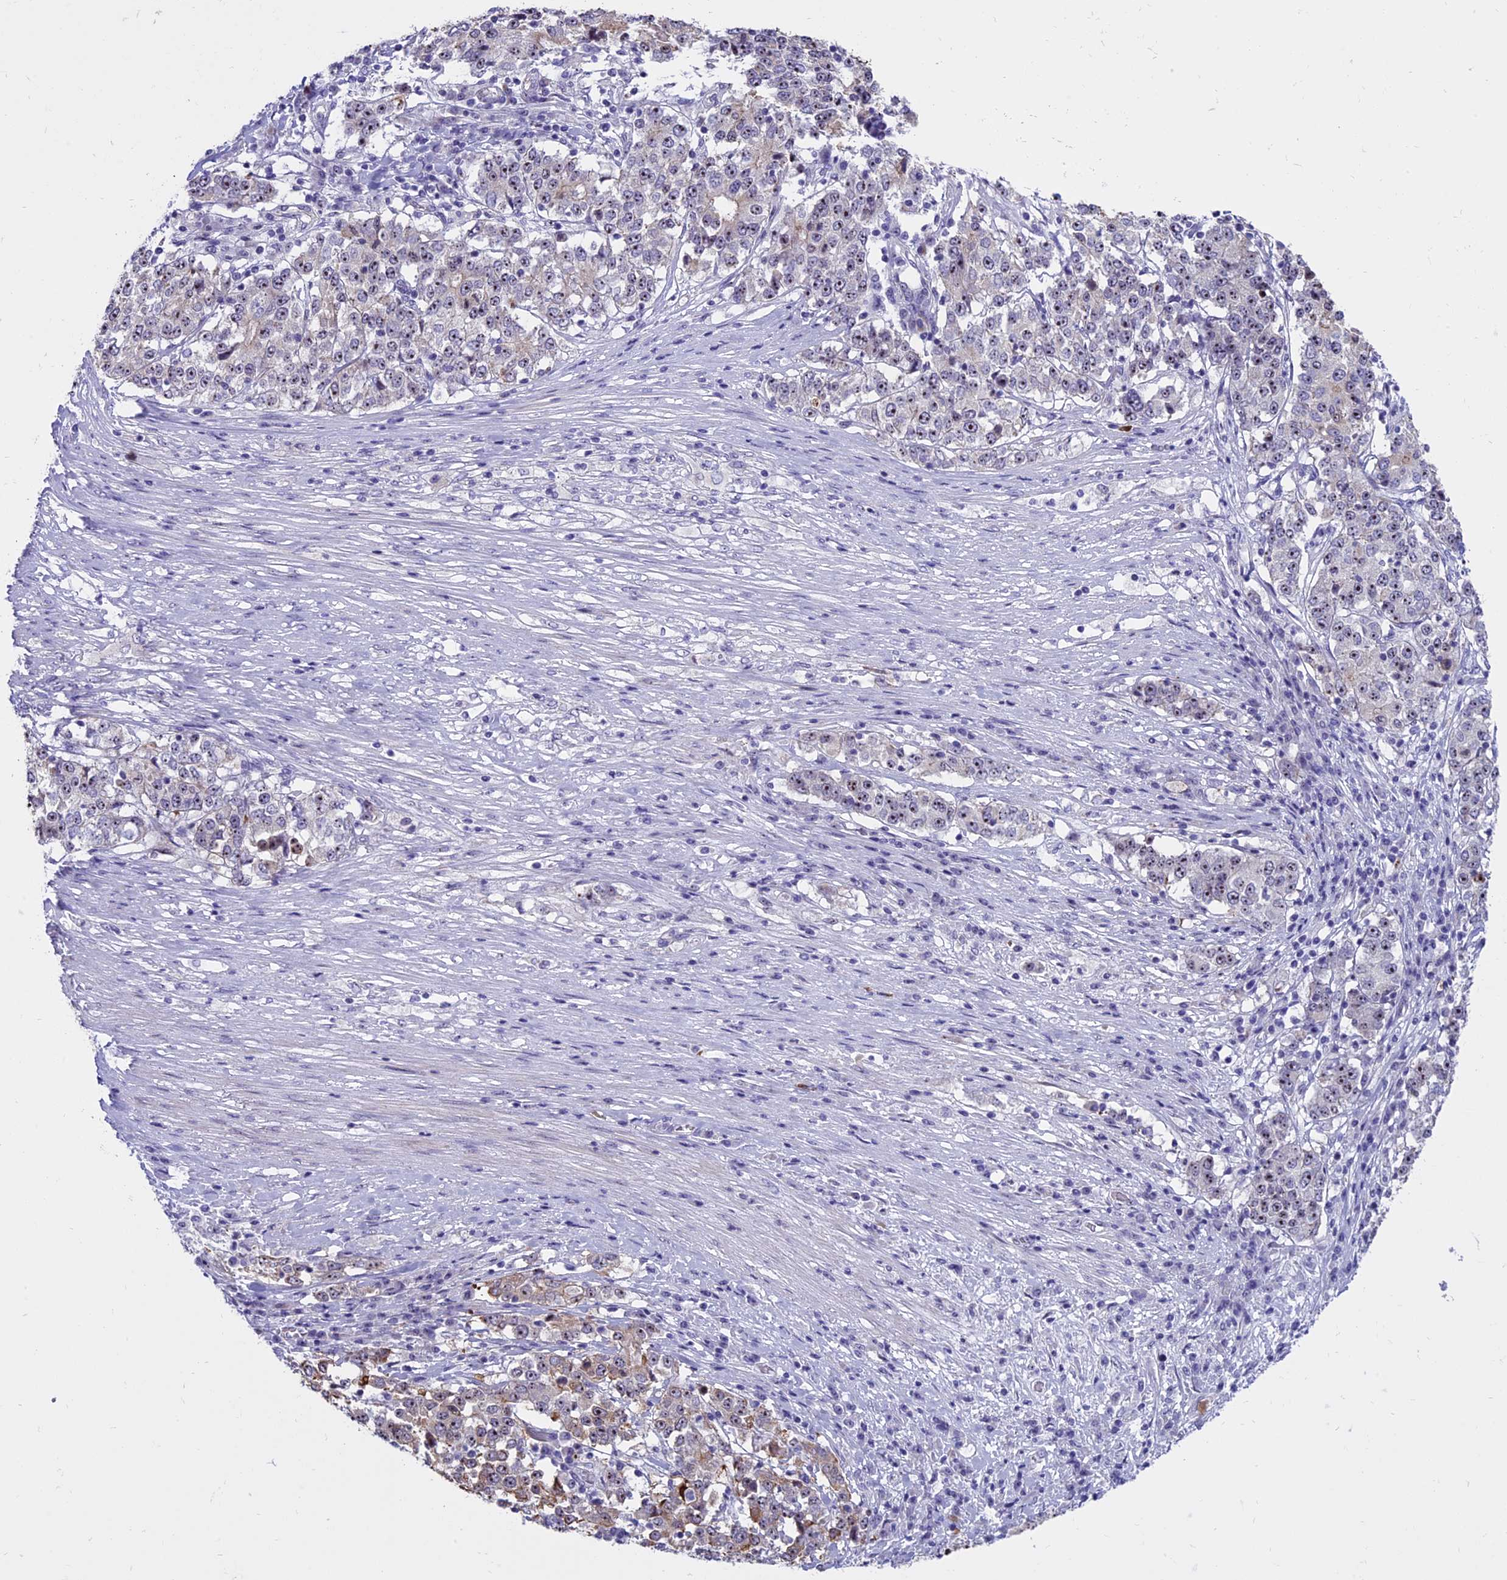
{"staining": {"intensity": "moderate", "quantity": "<25%", "location": "nuclear"}, "tissue": "stomach cancer", "cell_type": "Tumor cells", "image_type": "cancer", "snomed": [{"axis": "morphology", "description": "Adenocarcinoma, NOS"}, {"axis": "topography", "description": "Stomach"}], "caption": "Tumor cells reveal low levels of moderate nuclear expression in about <25% of cells in human adenocarcinoma (stomach).", "gene": "TBL3", "patient": {"sex": "male", "age": 59}}